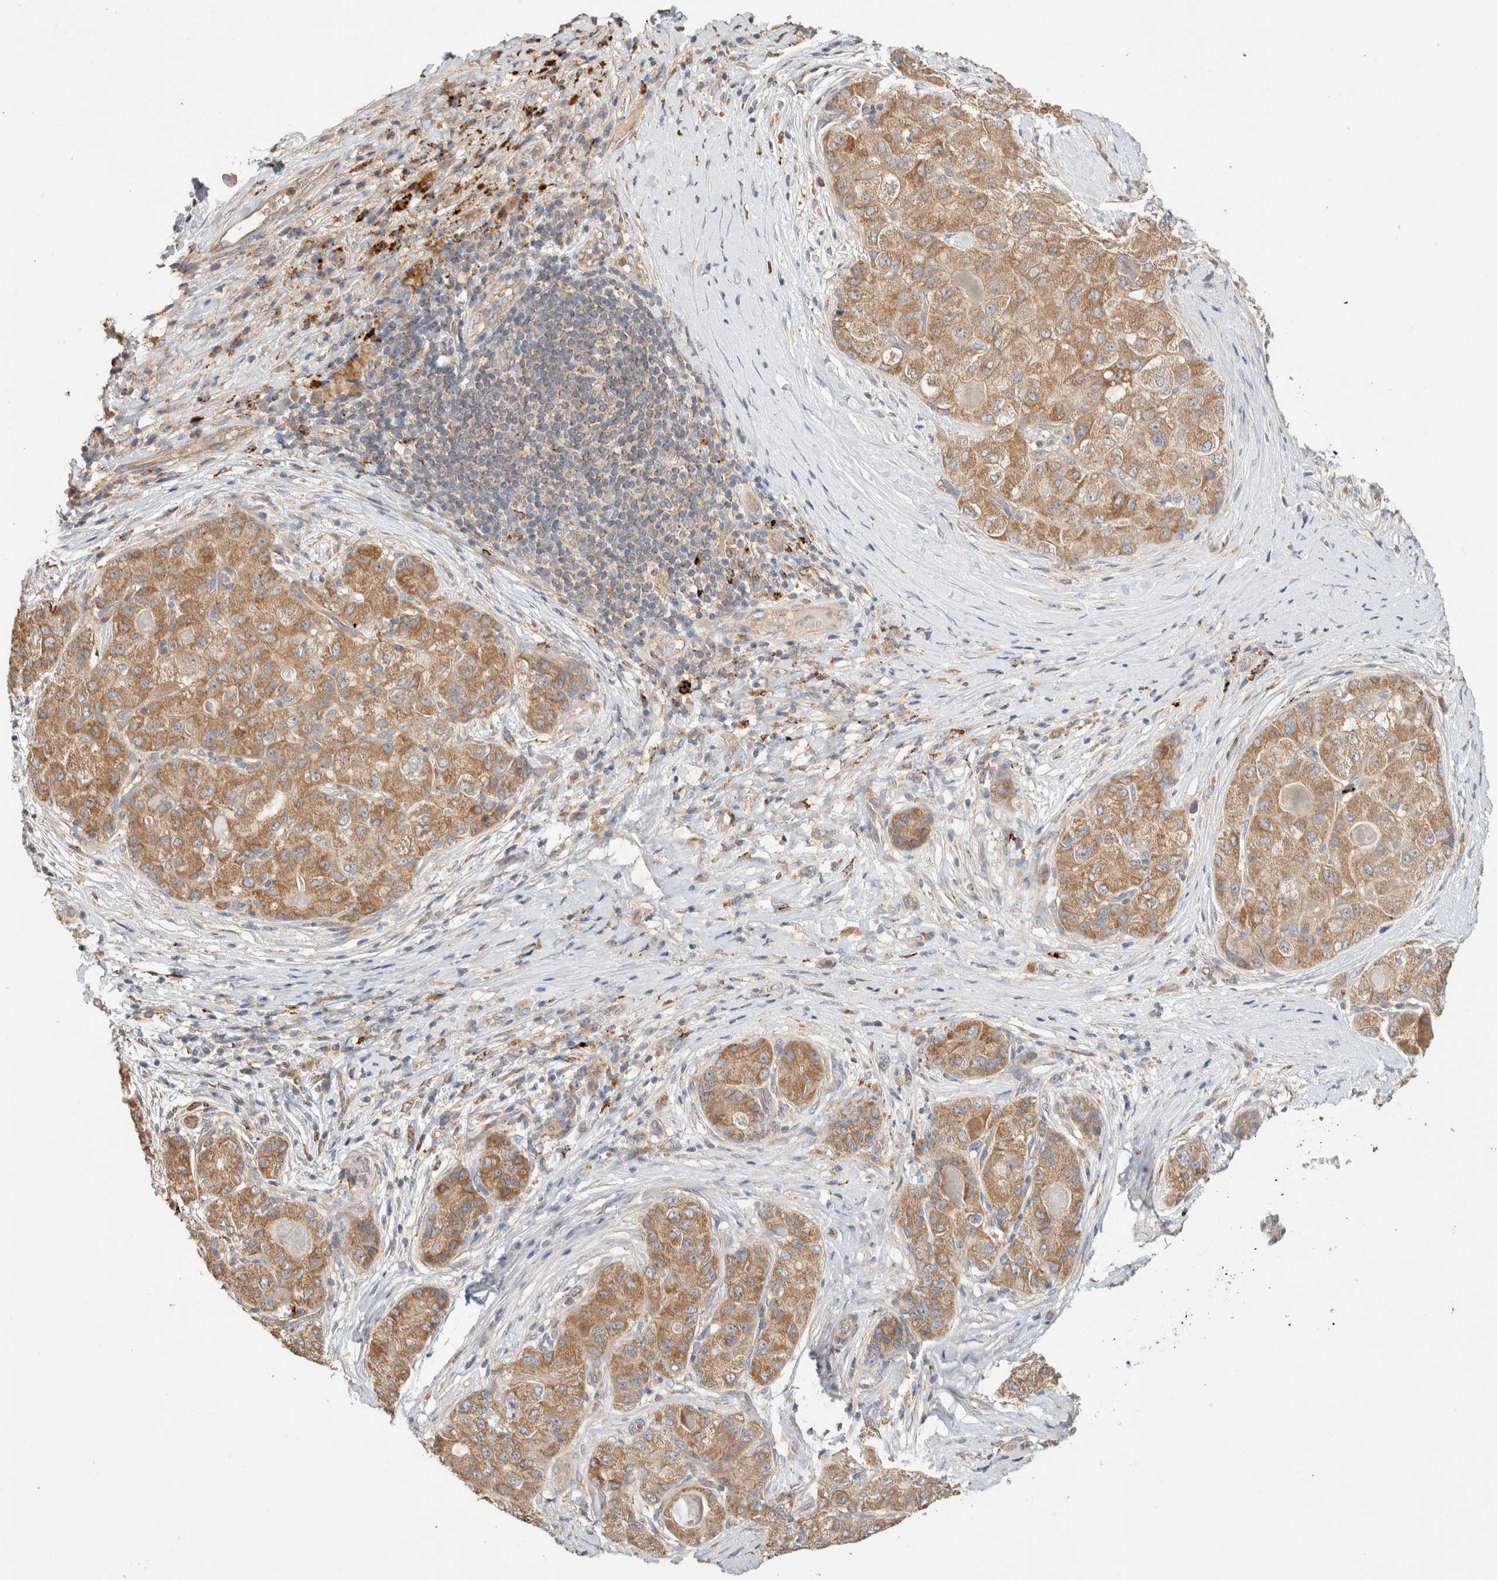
{"staining": {"intensity": "moderate", "quantity": ">75%", "location": "cytoplasmic/membranous"}, "tissue": "liver cancer", "cell_type": "Tumor cells", "image_type": "cancer", "snomed": [{"axis": "morphology", "description": "Carcinoma, Hepatocellular, NOS"}, {"axis": "topography", "description": "Liver"}], "caption": "Brown immunohistochemical staining in hepatocellular carcinoma (liver) exhibits moderate cytoplasmic/membranous expression in approximately >75% of tumor cells. Ihc stains the protein of interest in brown and the nuclei are stained blue.", "gene": "B3GNTL1", "patient": {"sex": "male", "age": 80}}